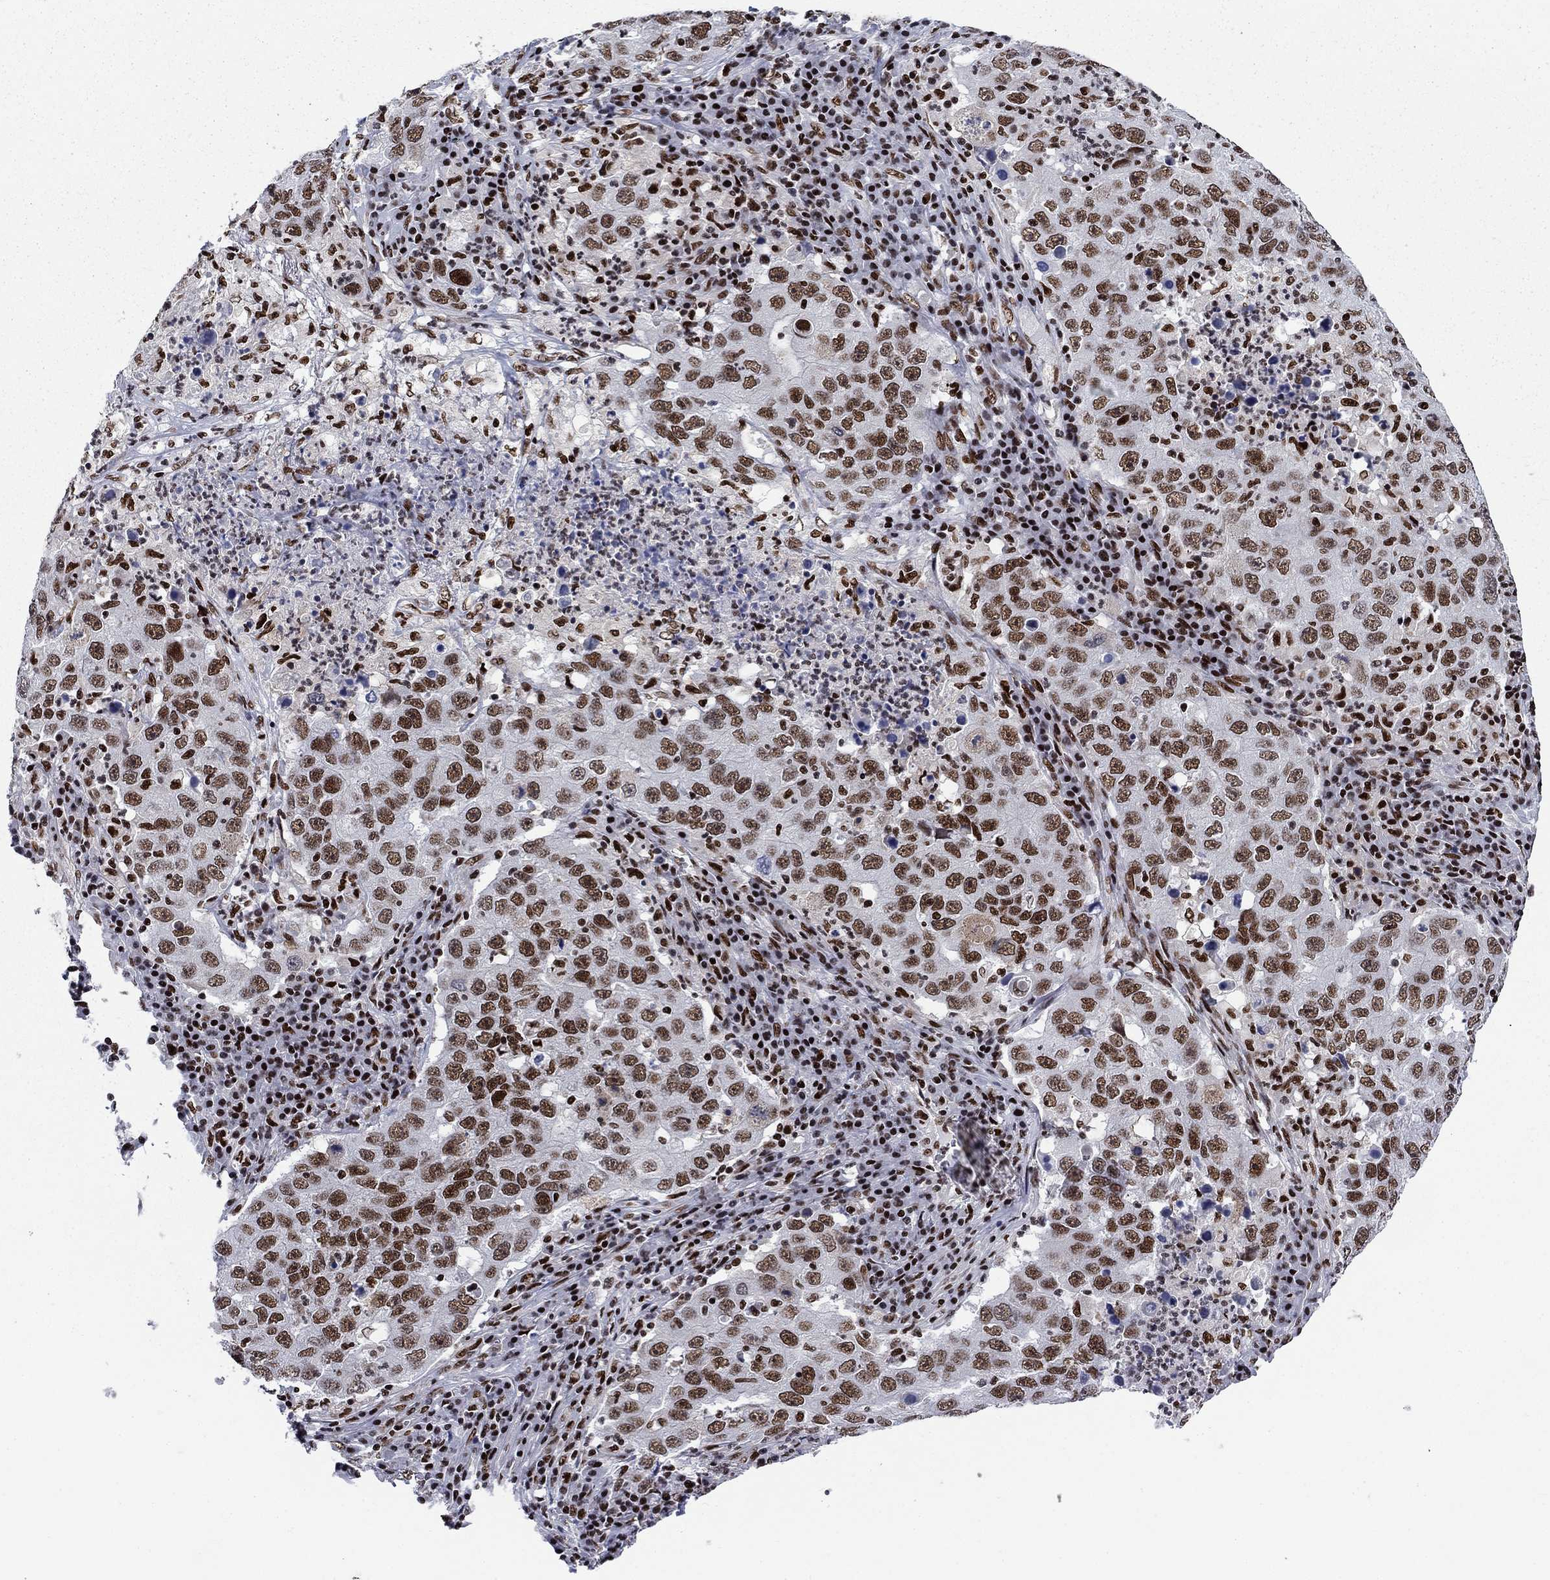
{"staining": {"intensity": "moderate", "quantity": ">75%", "location": "nuclear"}, "tissue": "lung cancer", "cell_type": "Tumor cells", "image_type": "cancer", "snomed": [{"axis": "morphology", "description": "Adenocarcinoma, NOS"}, {"axis": "topography", "description": "Lung"}], "caption": "The micrograph shows staining of adenocarcinoma (lung), revealing moderate nuclear protein expression (brown color) within tumor cells. (brown staining indicates protein expression, while blue staining denotes nuclei).", "gene": "RPRD1B", "patient": {"sex": "male", "age": 73}}